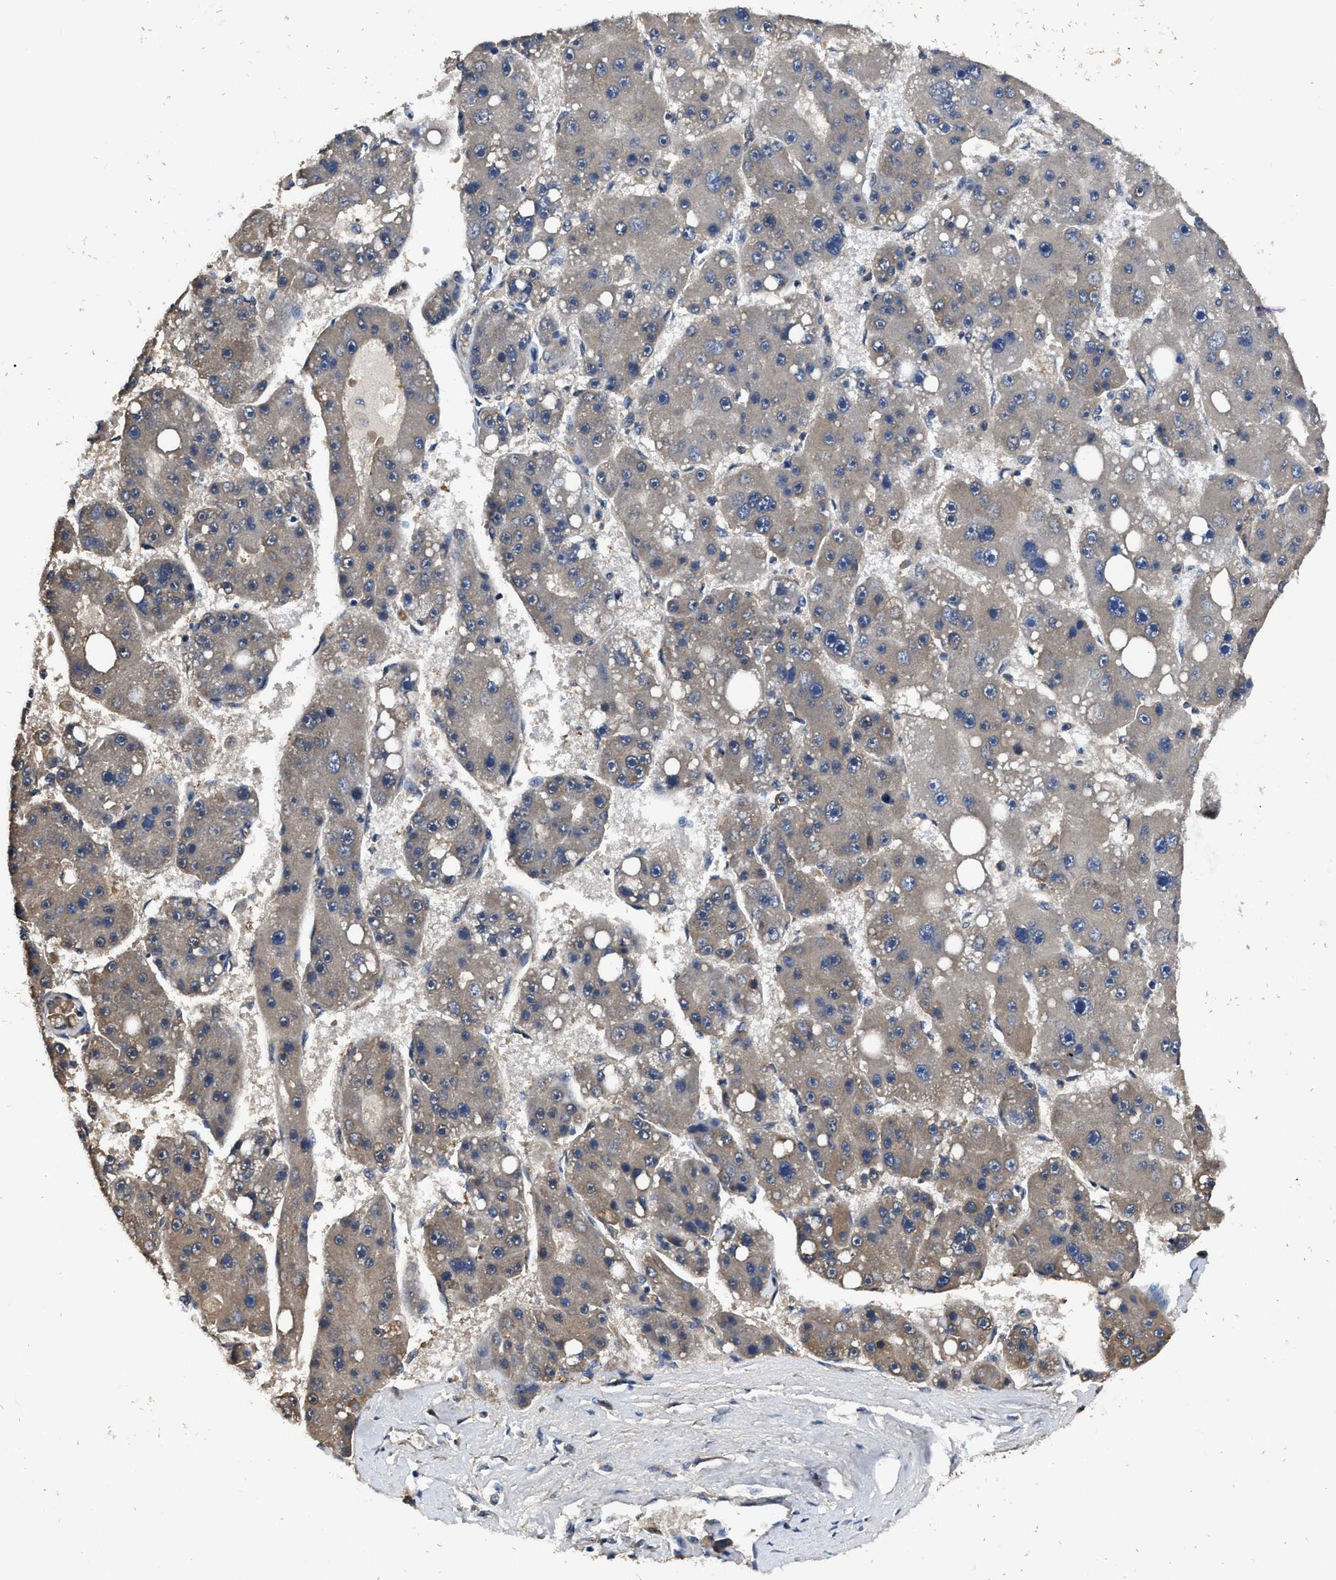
{"staining": {"intensity": "moderate", "quantity": "<25%", "location": "cytoplasmic/membranous"}, "tissue": "liver cancer", "cell_type": "Tumor cells", "image_type": "cancer", "snomed": [{"axis": "morphology", "description": "Carcinoma, Hepatocellular, NOS"}, {"axis": "topography", "description": "Liver"}], "caption": "Hepatocellular carcinoma (liver) stained with DAB (3,3'-diaminobenzidine) immunohistochemistry (IHC) displays low levels of moderate cytoplasmic/membranous expression in approximately <25% of tumor cells.", "gene": "GET4", "patient": {"sex": "female", "age": 61}}